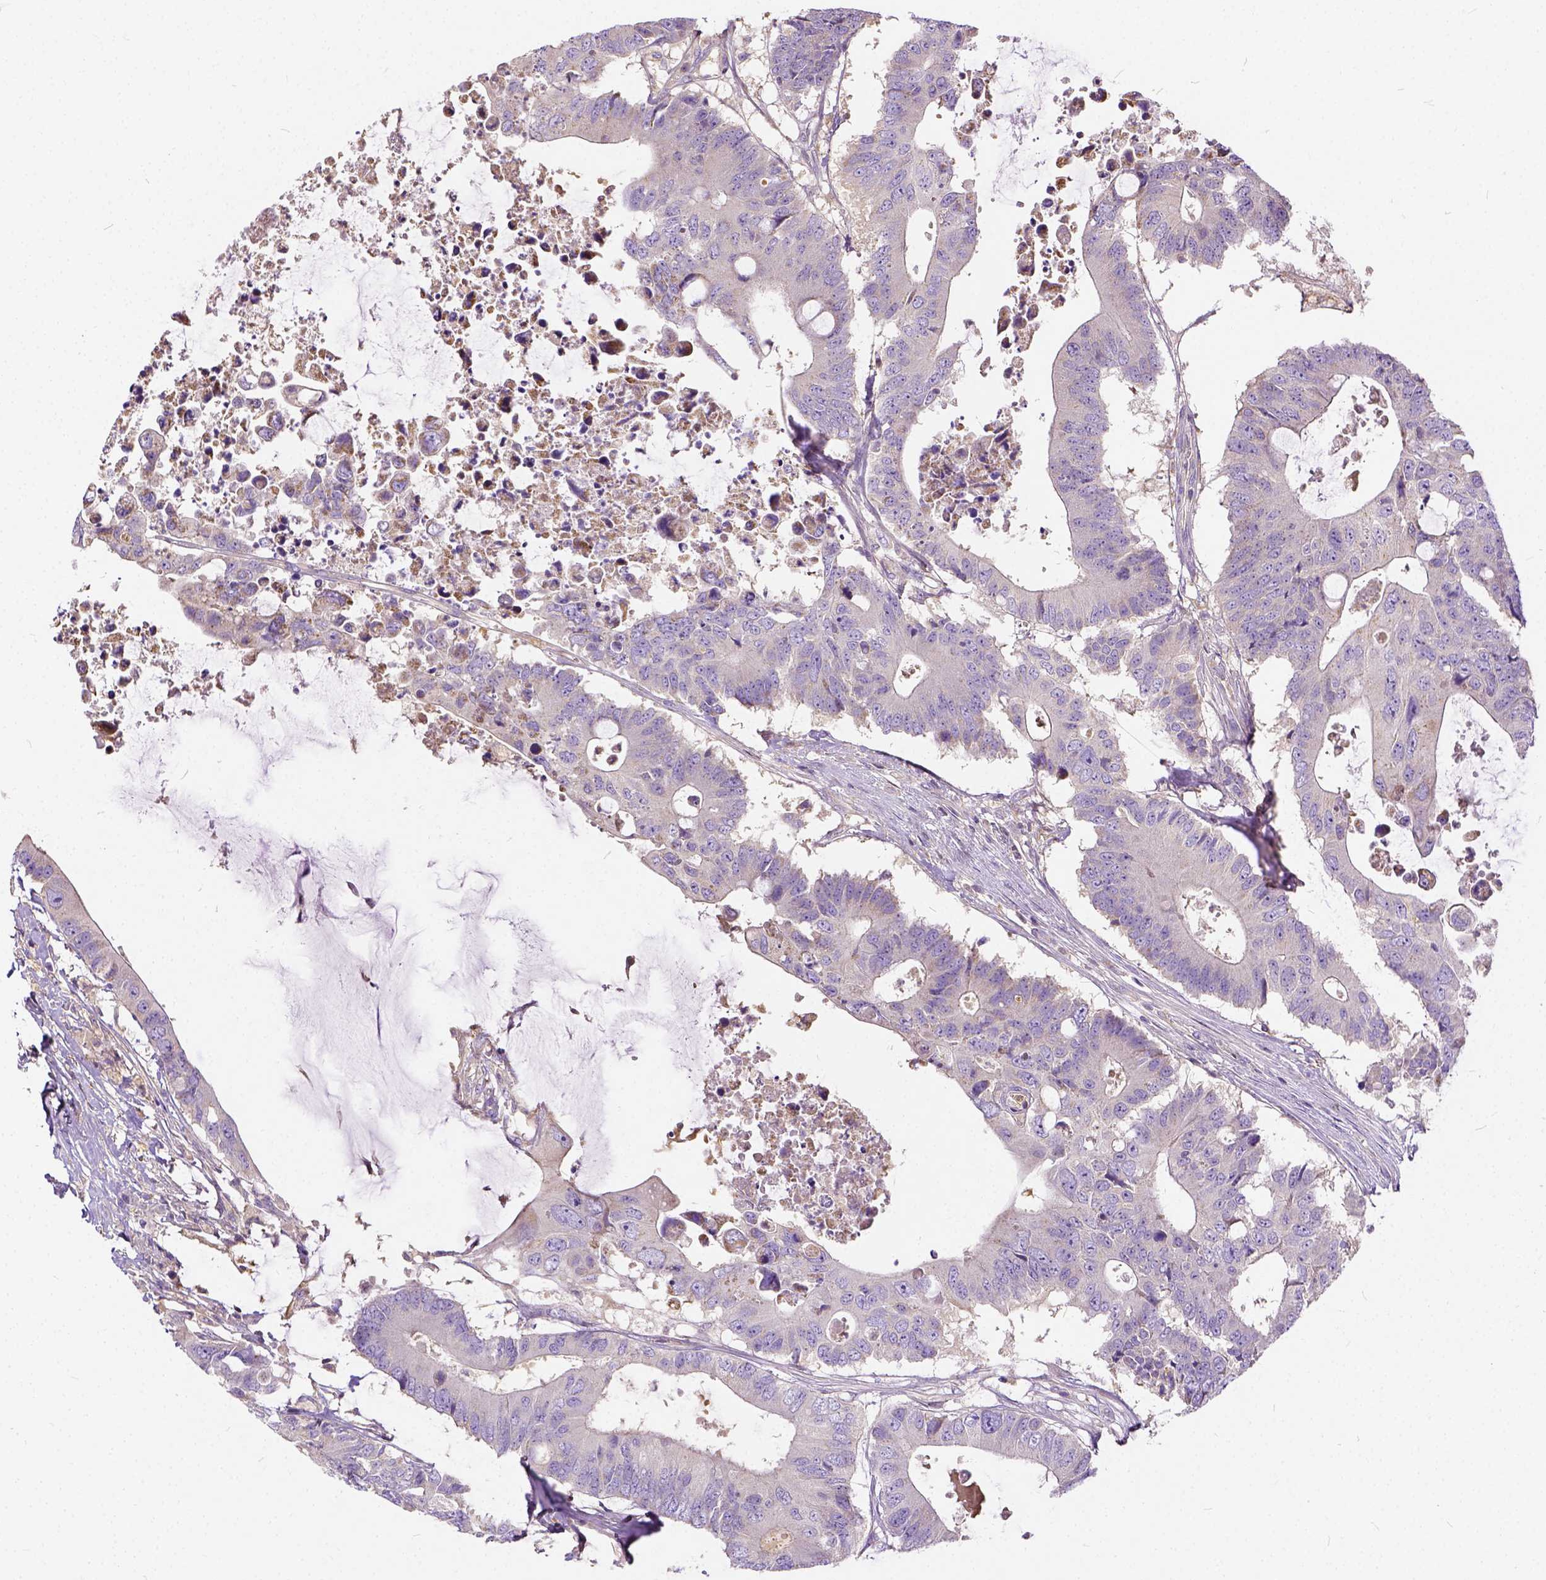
{"staining": {"intensity": "negative", "quantity": "none", "location": "none"}, "tissue": "colorectal cancer", "cell_type": "Tumor cells", "image_type": "cancer", "snomed": [{"axis": "morphology", "description": "Adenocarcinoma, NOS"}, {"axis": "topography", "description": "Colon"}], "caption": "DAB immunohistochemical staining of human adenocarcinoma (colorectal) displays no significant staining in tumor cells. (DAB (3,3'-diaminobenzidine) immunohistochemistry (IHC) with hematoxylin counter stain).", "gene": "CADM4", "patient": {"sex": "male", "age": 71}}